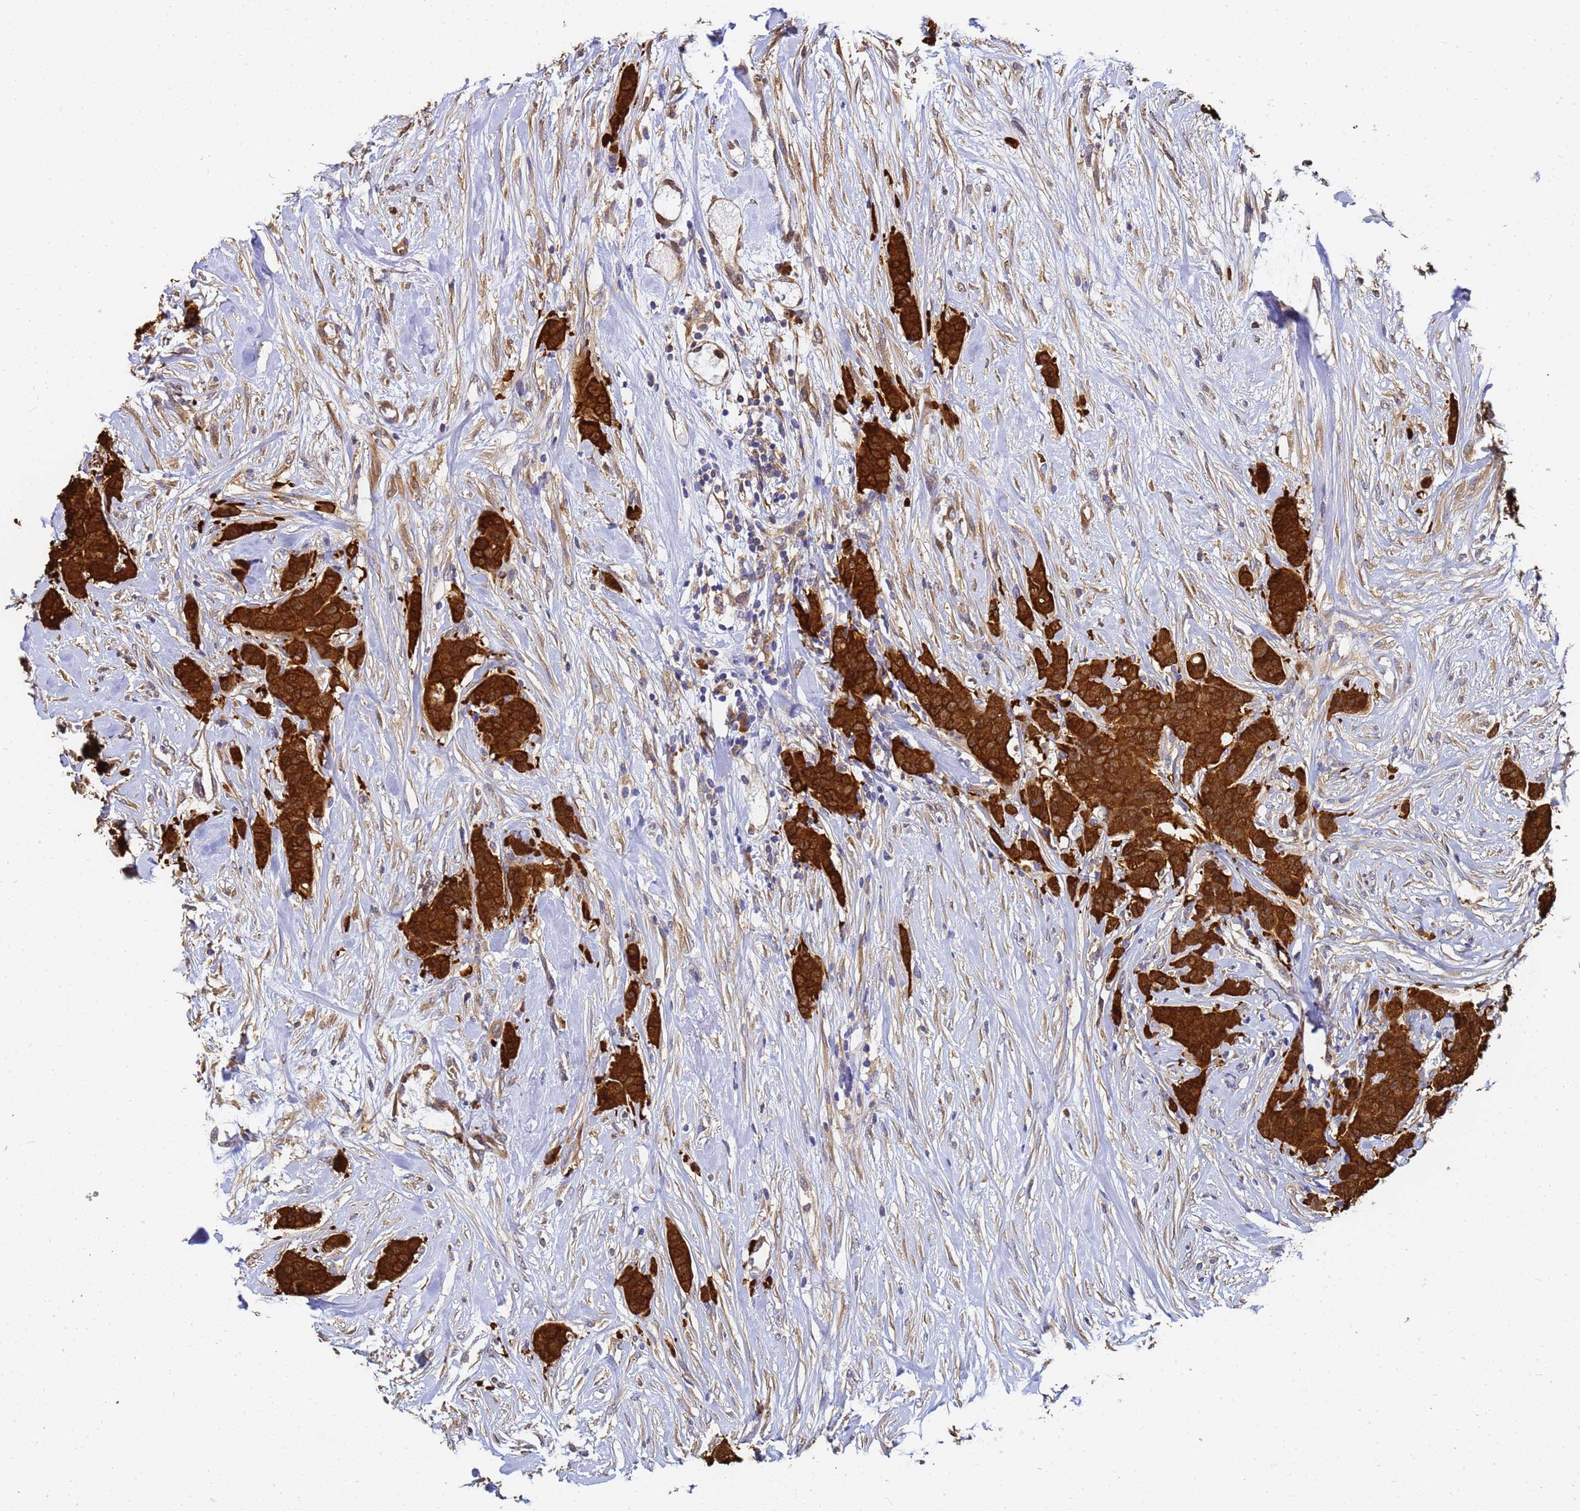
{"staining": {"intensity": "strong", "quantity": ">75%", "location": "cytoplasmic/membranous"}, "tissue": "breast cancer", "cell_type": "Tumor cells", "image_type": "cancer", "snomed": [{"axis": "morphology", "description": "Duct carcinoma"}, {"axis": "topography", "description": "Breast"}], "caption": "A photomicrograph of human breast cancer stained for a protein shows strong cytoplasmic/membranous brown staining in tumor cells.", "gene": "NME1-NME2", "patient": {"sex": "female", "age": 40}}